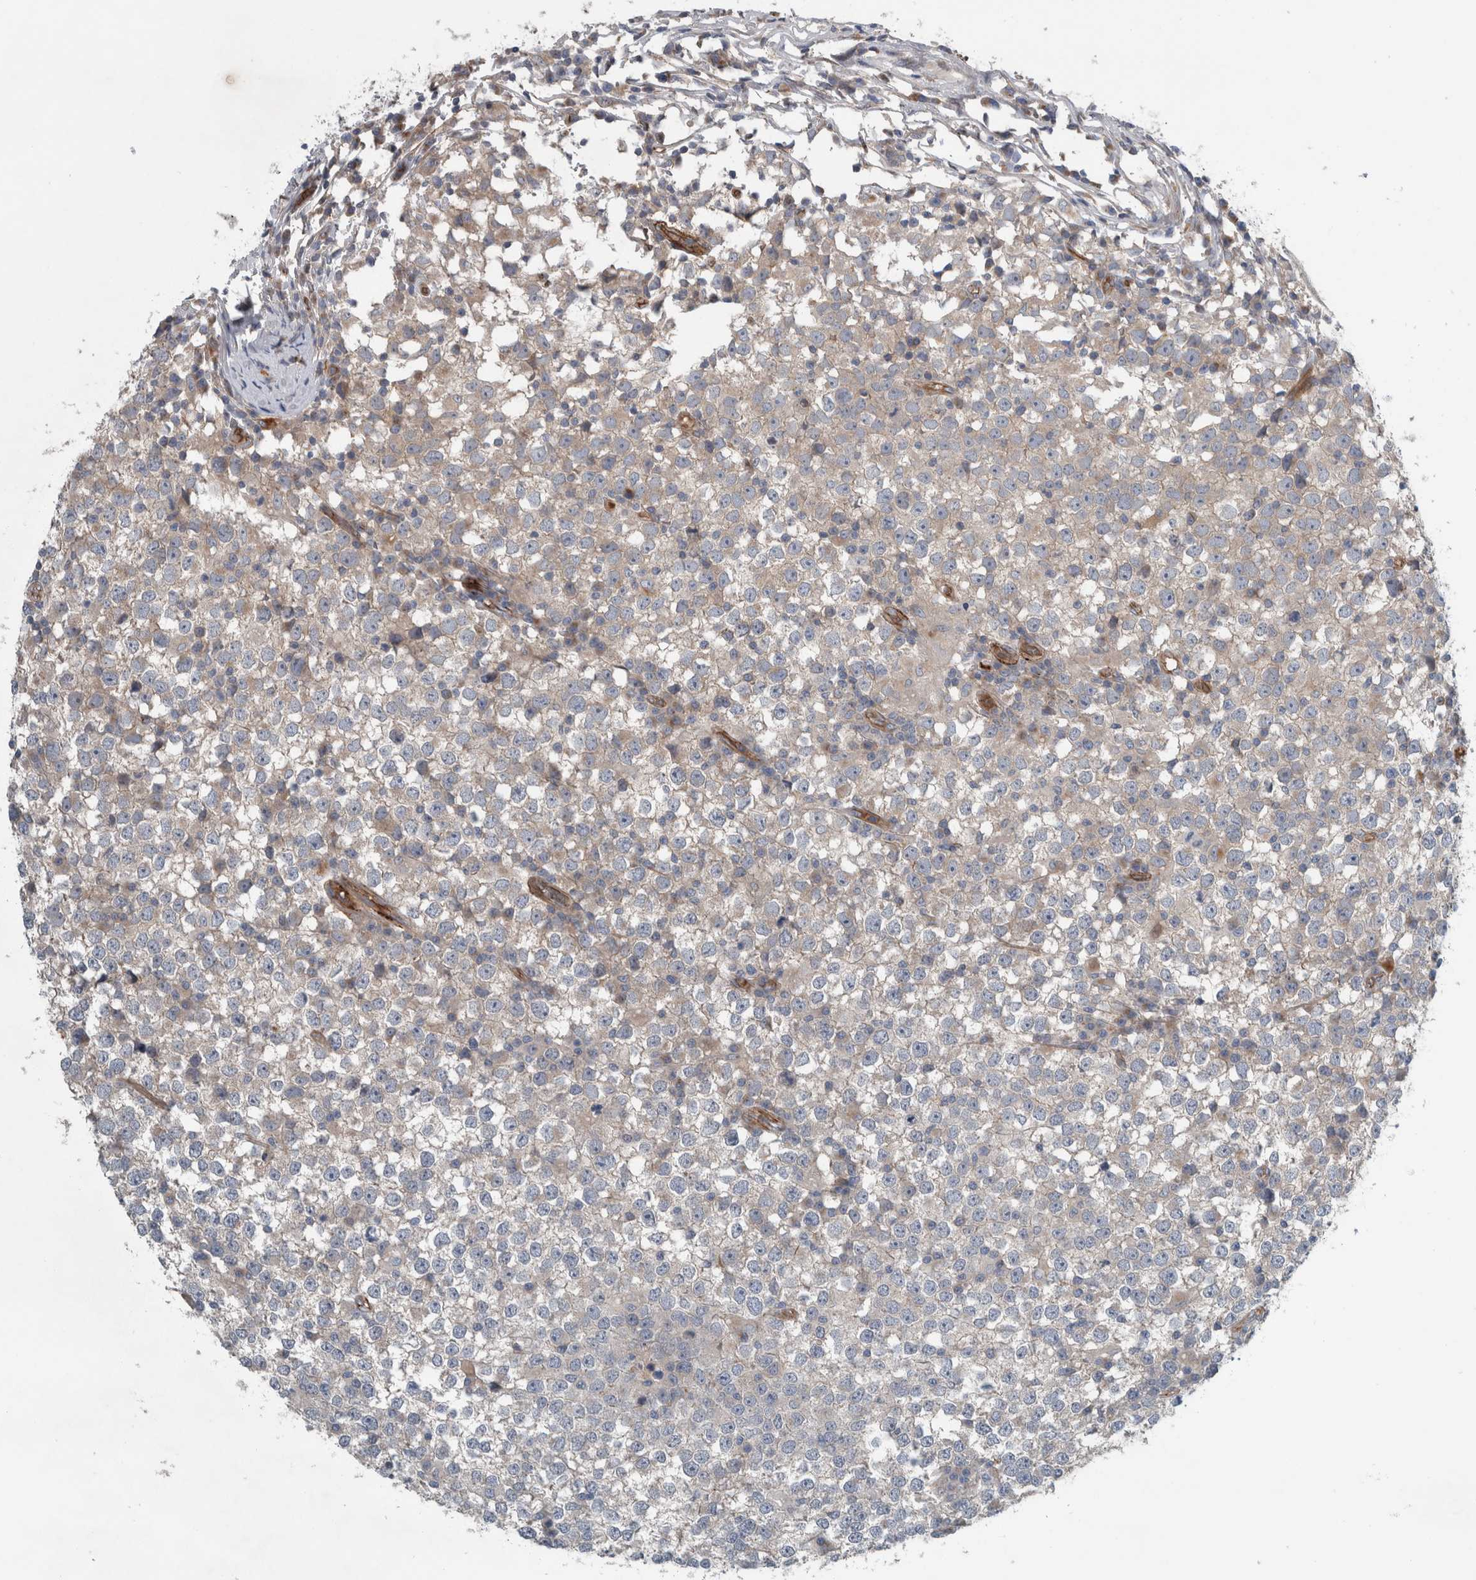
{"staining": {"intensity": "weak", "quantity": "25%-75%", "location": "cytoplasmic/membranous"}, "tissue": "testis cancer", "cell_type": "Tumor cells", "image_type": "cancer", "snomed": [{"axis": "morphology", "description": "Seminoma, NOS"}, {"axis": "topography", "description": "Testis"}], "caption": "A brown stain highlights weak cytoplasmic/membranous expression of a protein in human testis cancer (seminoma) tumor cells.", "gene": "GLT8D2", "patient": {"sex": "male", "age": 65}}